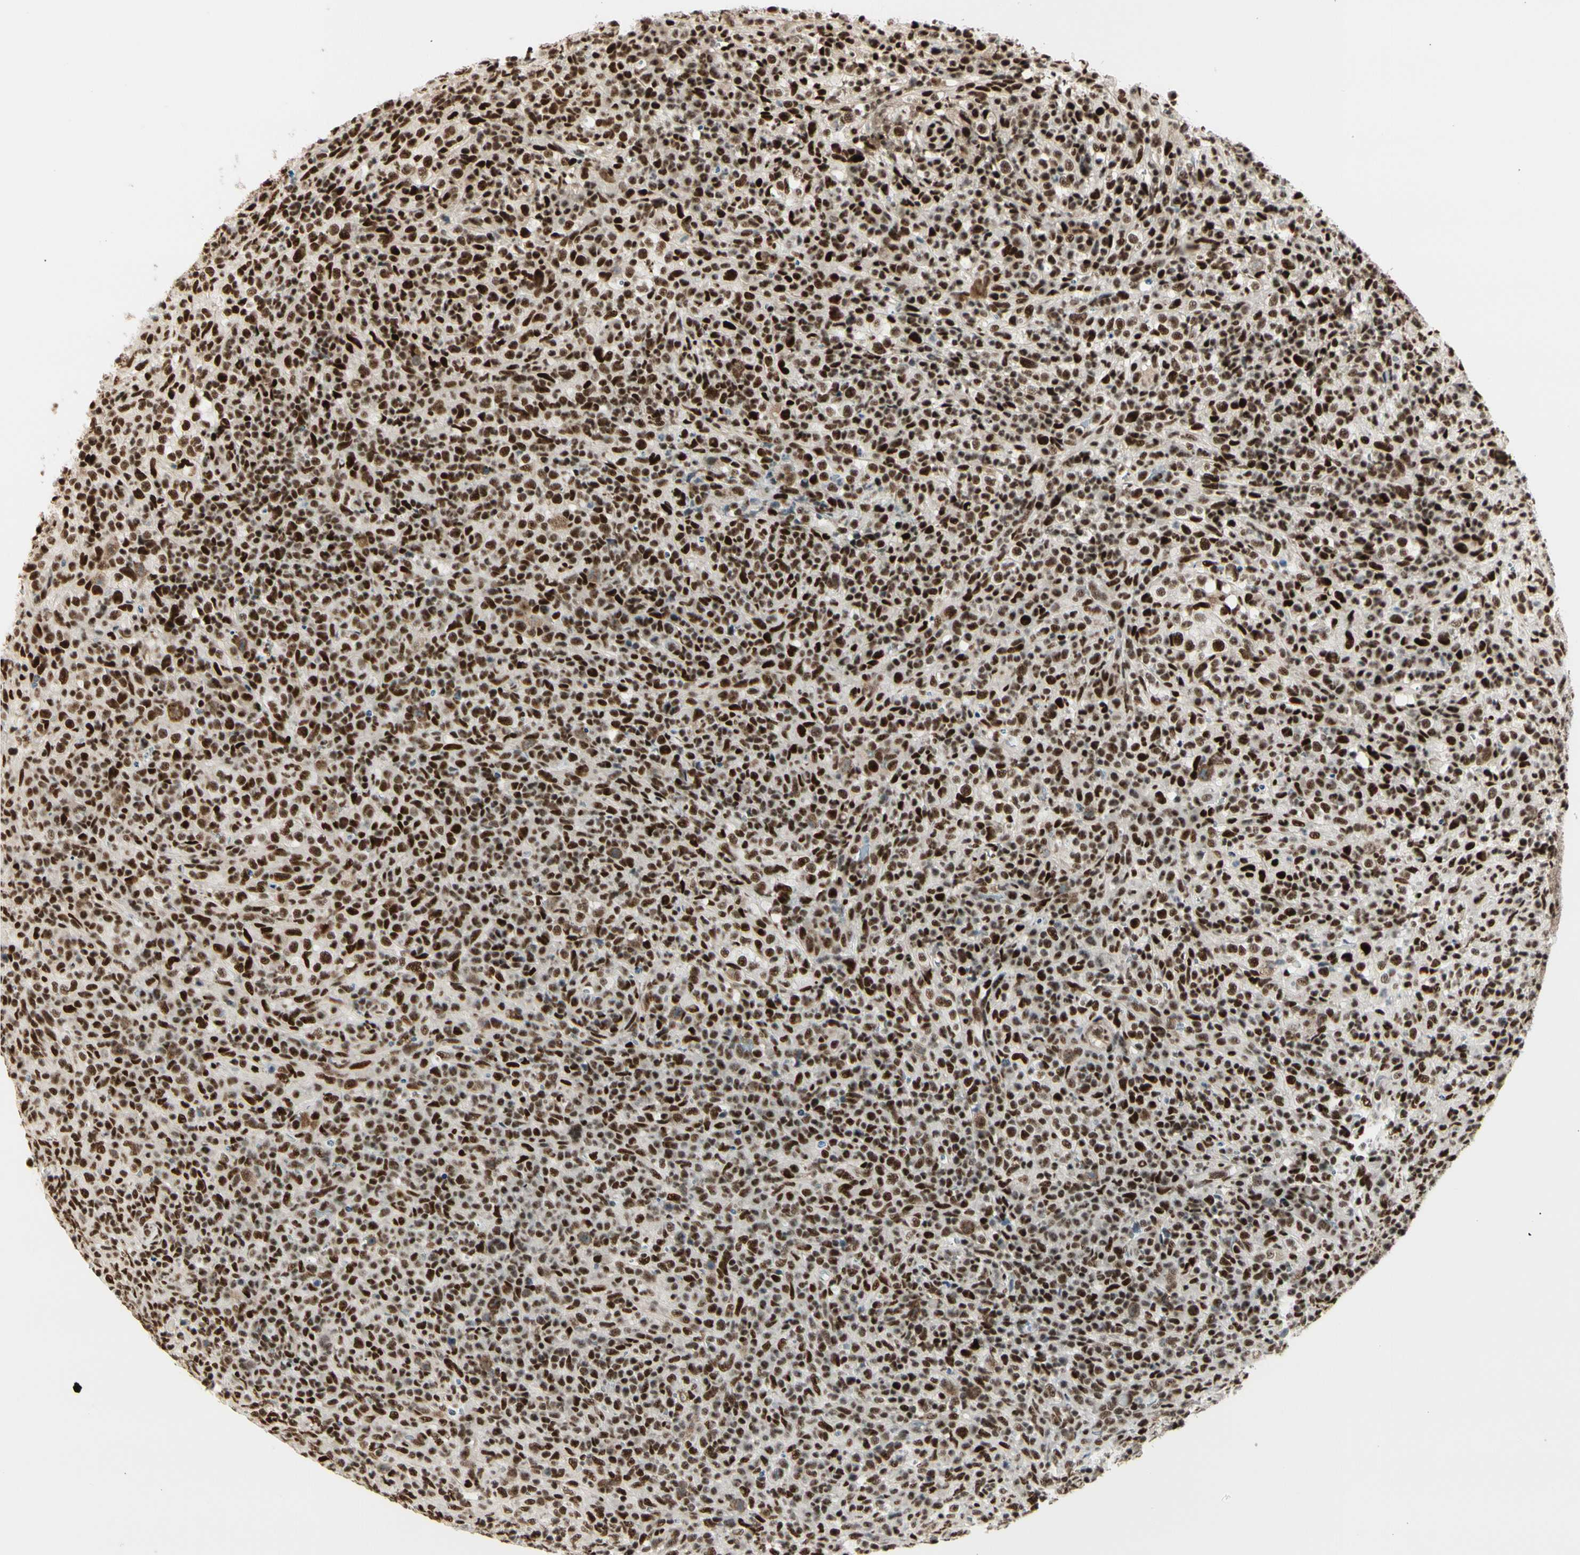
{"staining": {"intensity": "strong", "quantity": ">75%", "location": "nuclear"}, "tissue": "lymphoma", "cell_type": "Tumor cells", "image_type": "cancer", "snomed": [{"axis": "morphology", "description": "Malignant lymphoma, non-Hodgkin's type, High grade"}, {"axis": "topography", "description": "Lymph node"}], "caption": "The photomicrograph displays staining of high-grade malignant lymphoma, non-Hodgkin's type, revealing strong nuclear protein staining (brown color) within tumor cells. The staining is performed using DAB (3,3'-diaminobenzidine) brown chromogen to label protein expression. The nuclei are counter-stained blue using hematoxylin.", "gene": "HEXIM1", "patient": {"sex": "female", "age": 76}}